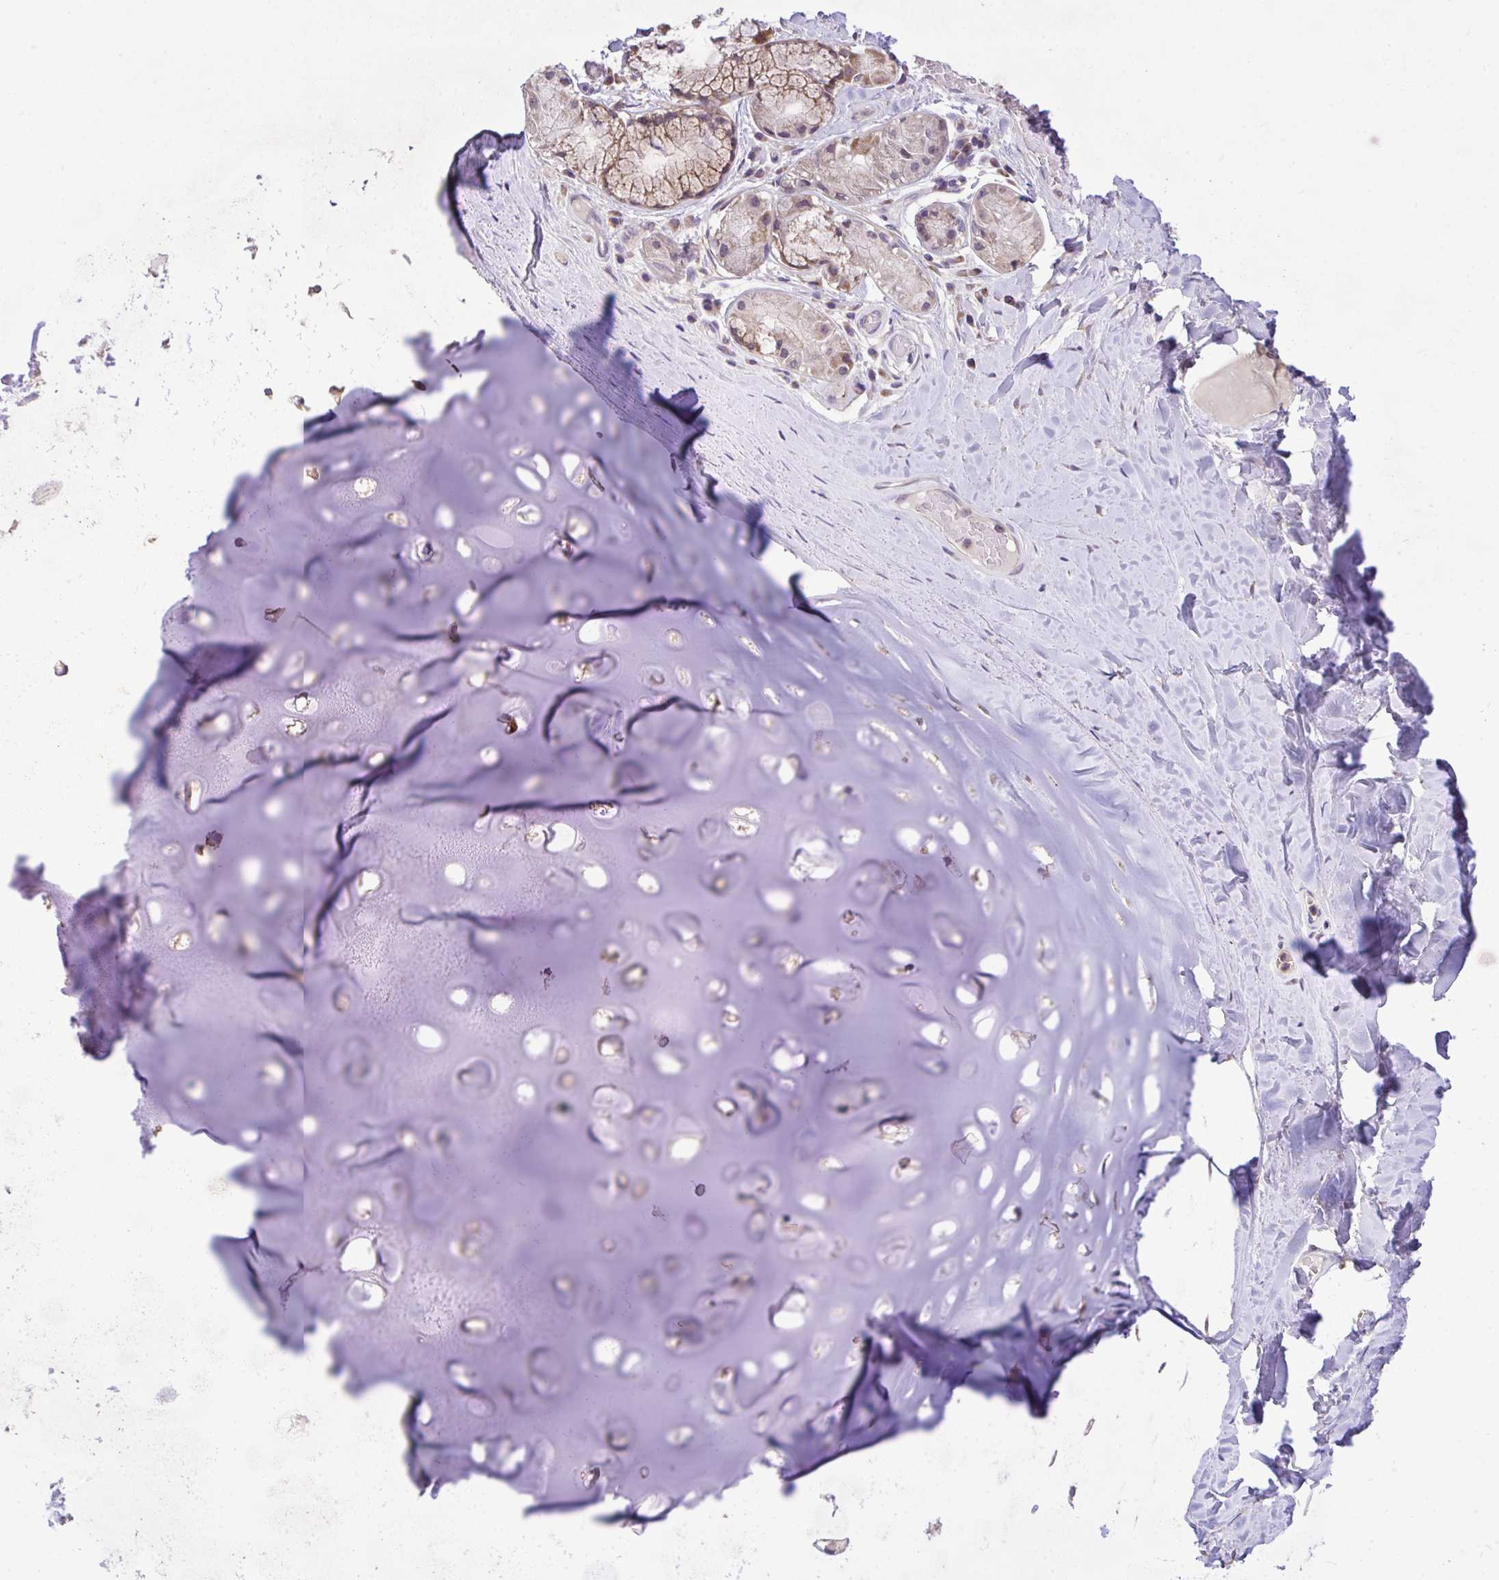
{"staining": {"intensity": "negative", "quantity": "none", "location": "none"}, "tissue": "adipose tissue", "cell_type": "Adipocytes", "image_type": "normal", "snomed": [{"axis": "morphology", "description": "Normal tissue, NOS"}, {"axis": "topography", "description": "Cartilage tissue"}, {"axis": "topography", "description": "Bronchus"}], "caption": "IHC photomicrograph of normal adipose tissue stained for a protein (brown), which demonstrates no staining in adipocytes. (DAB immunohistochemistry with hematoxylin counter stain).", "gene": "MPC2", "patient": {"sex": "male", "age": 64}}